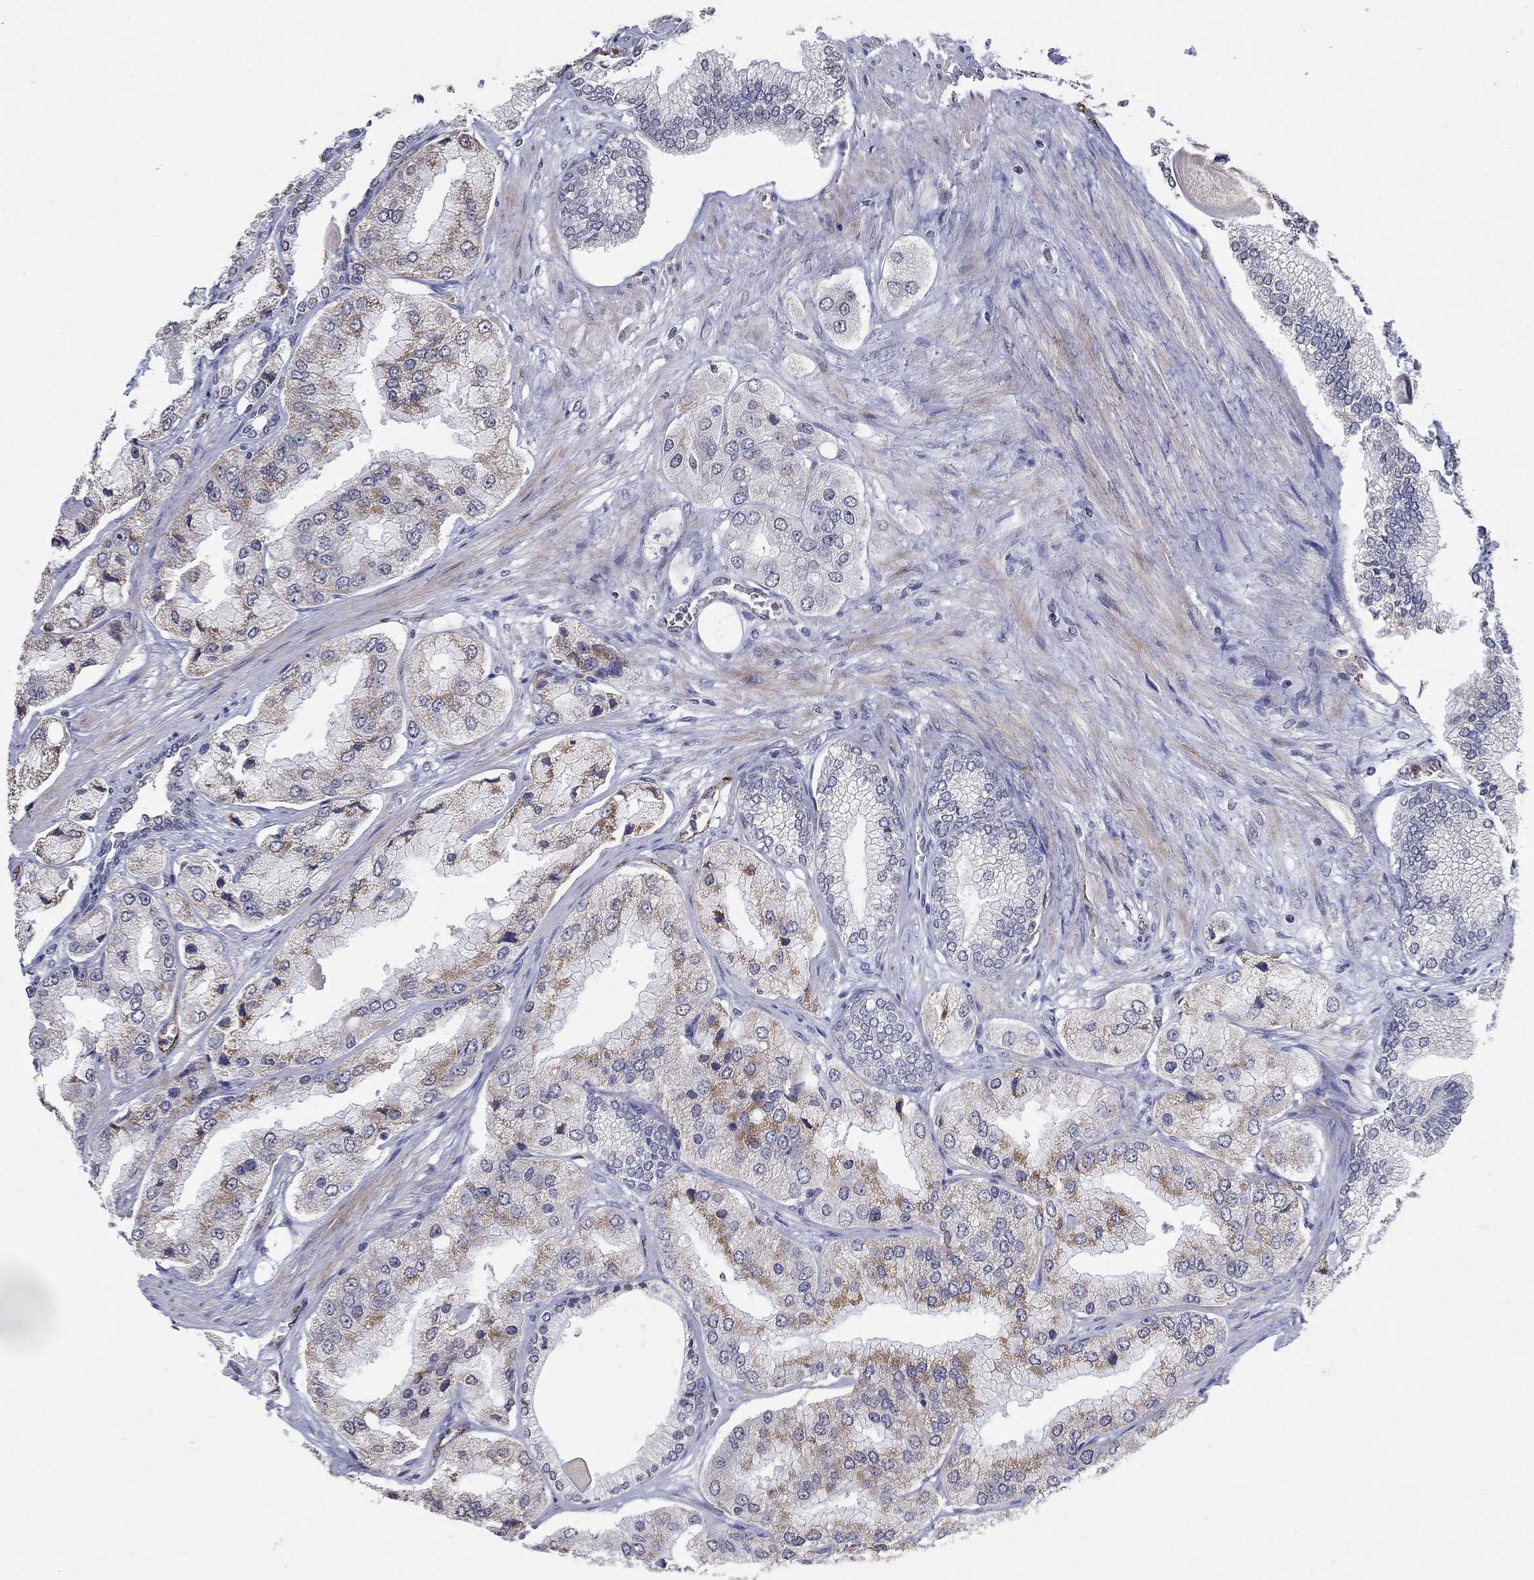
{"staining": {"intensity": "moderate", "quantity": "<25%", "location": "cytoplasmic/membranous"}, "tissue": "prostate cancer", "cell_type": "Tumor cells", "image_type": "cancer", "snomed": [{"axis": "morphology", "description": "Adenocarcinoma, Low grade"}, {"axis": "topography", "description": "Prostate"}], "caption": "High-magnification brightfield microscopy of prostate cancer (adenocarcinoma (low-grade)) stained with DAB (brown) and counterstained with hematoxylin (blue). tumor cells exhibit moderate cytoplasmic/membranous expression is seen in approximately<25% of cells. (brown staining indicates protein expression, while blue staining denotes nuclei).", "gene": "TINAG", "patient": {"sex": "male", "age": 69}}